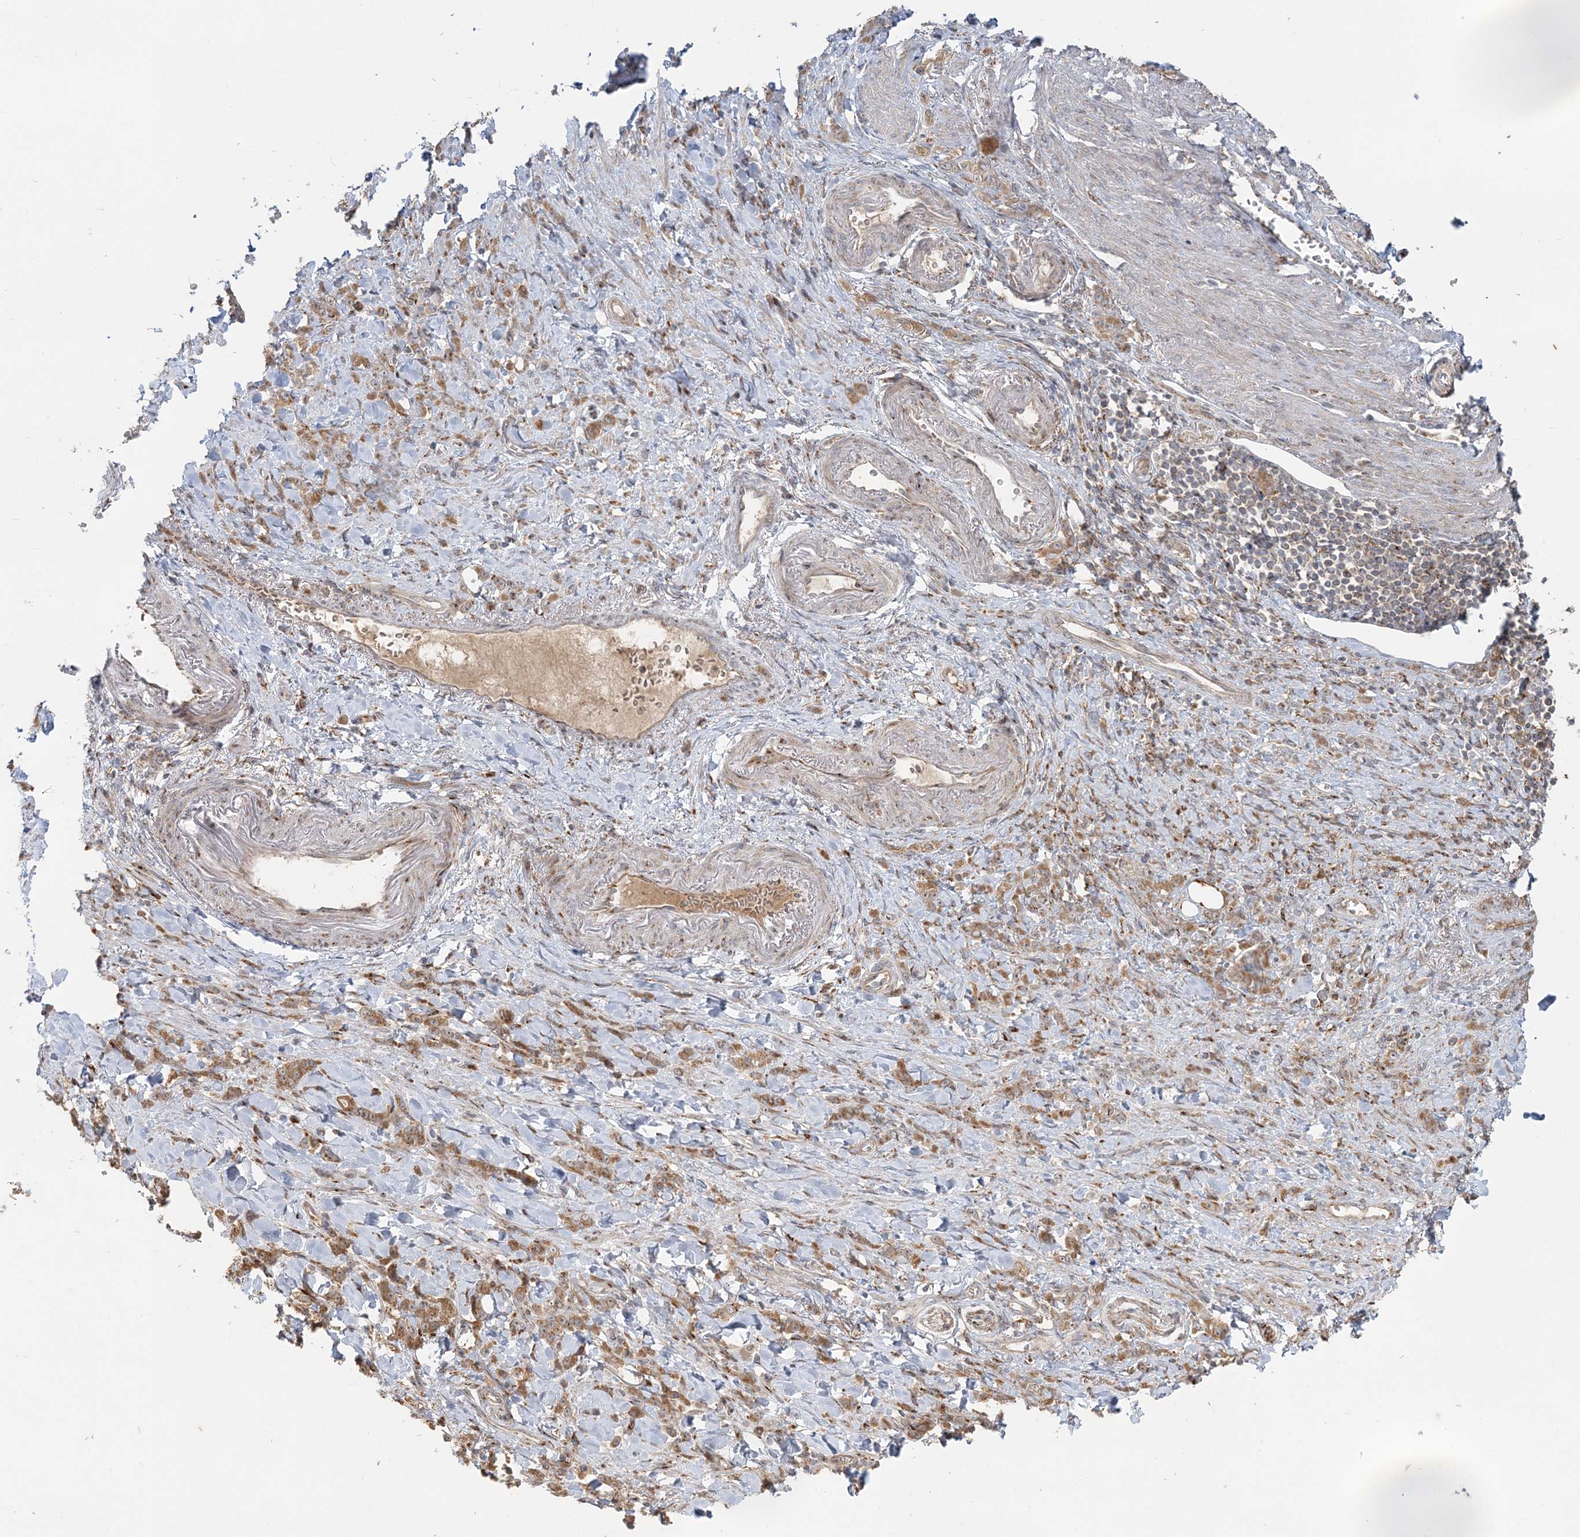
{"staining": {"intensity": "moderate", "quantity": ">75%", "location": "cytoplasmic/membranous"}, "tissue": "stomach cancer", "cell_type": "Tumor cells", "image_type": "cancer", "snomed": [{"axis": "morphology", "description": "Normal tissue, NOS"}, {"axis": "morphology", "description": "Adenocarcinoma, NOS"}, {"axis": "topography", "description": "Stomach"}], "caption": "There is medium levels of moderate cytoplasmic/membranous staining in tumor cells of adenocarcinoma (stomach), as demonstrated by immunohistochemical staining (brown color).", "gene": "ABCC3", "patient": {"sex": "male", "age": 82}}